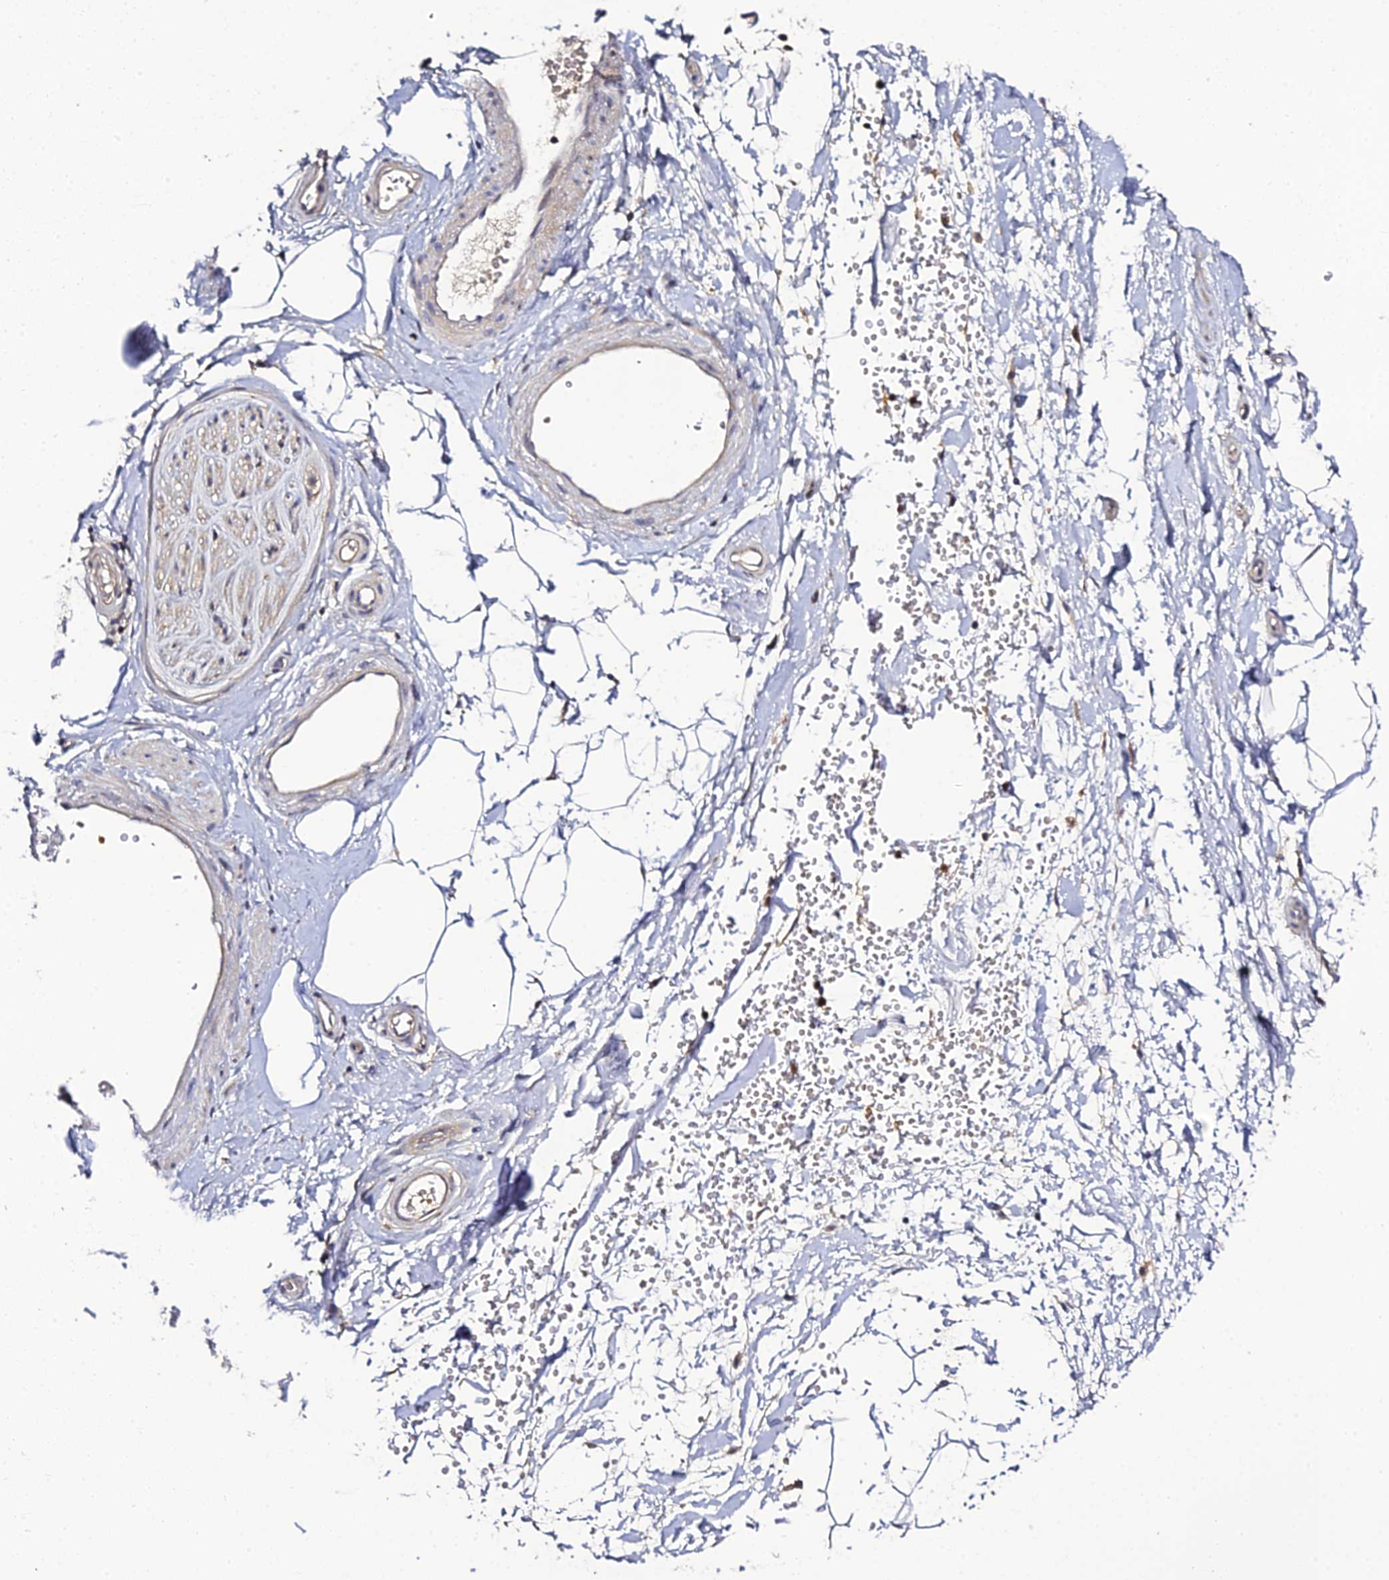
{"staining": {"intensity": "weak", "quantity": "25%-75%", "location": "cytoplasmic/membranous"}, "tissue": "adipose tissue", "cell_type": "Adipocytes", "image_type": "normal", "snomed": [{"axis": "morphology", "description": "Normal tissue, NOS"}, {"axis": "topography", "description": "Soft tissue"}, {"axis": "topography", "description": "Adipose tissue"}, {"axis": "topography", "description": "Vascular tissue"}, {"axis": "topography", "description": "Peripheral nerve tissue"}], "caption": "The image displays staining of normal adipose tissue, revealing weak cytoplasmic/membranous protein staining (brown color) within adipocytes. (Brightfield microscopy of DAB IHC at high magnification).", "gene": "IL4I1", "patient": {"sex": "male", "age": 74}}